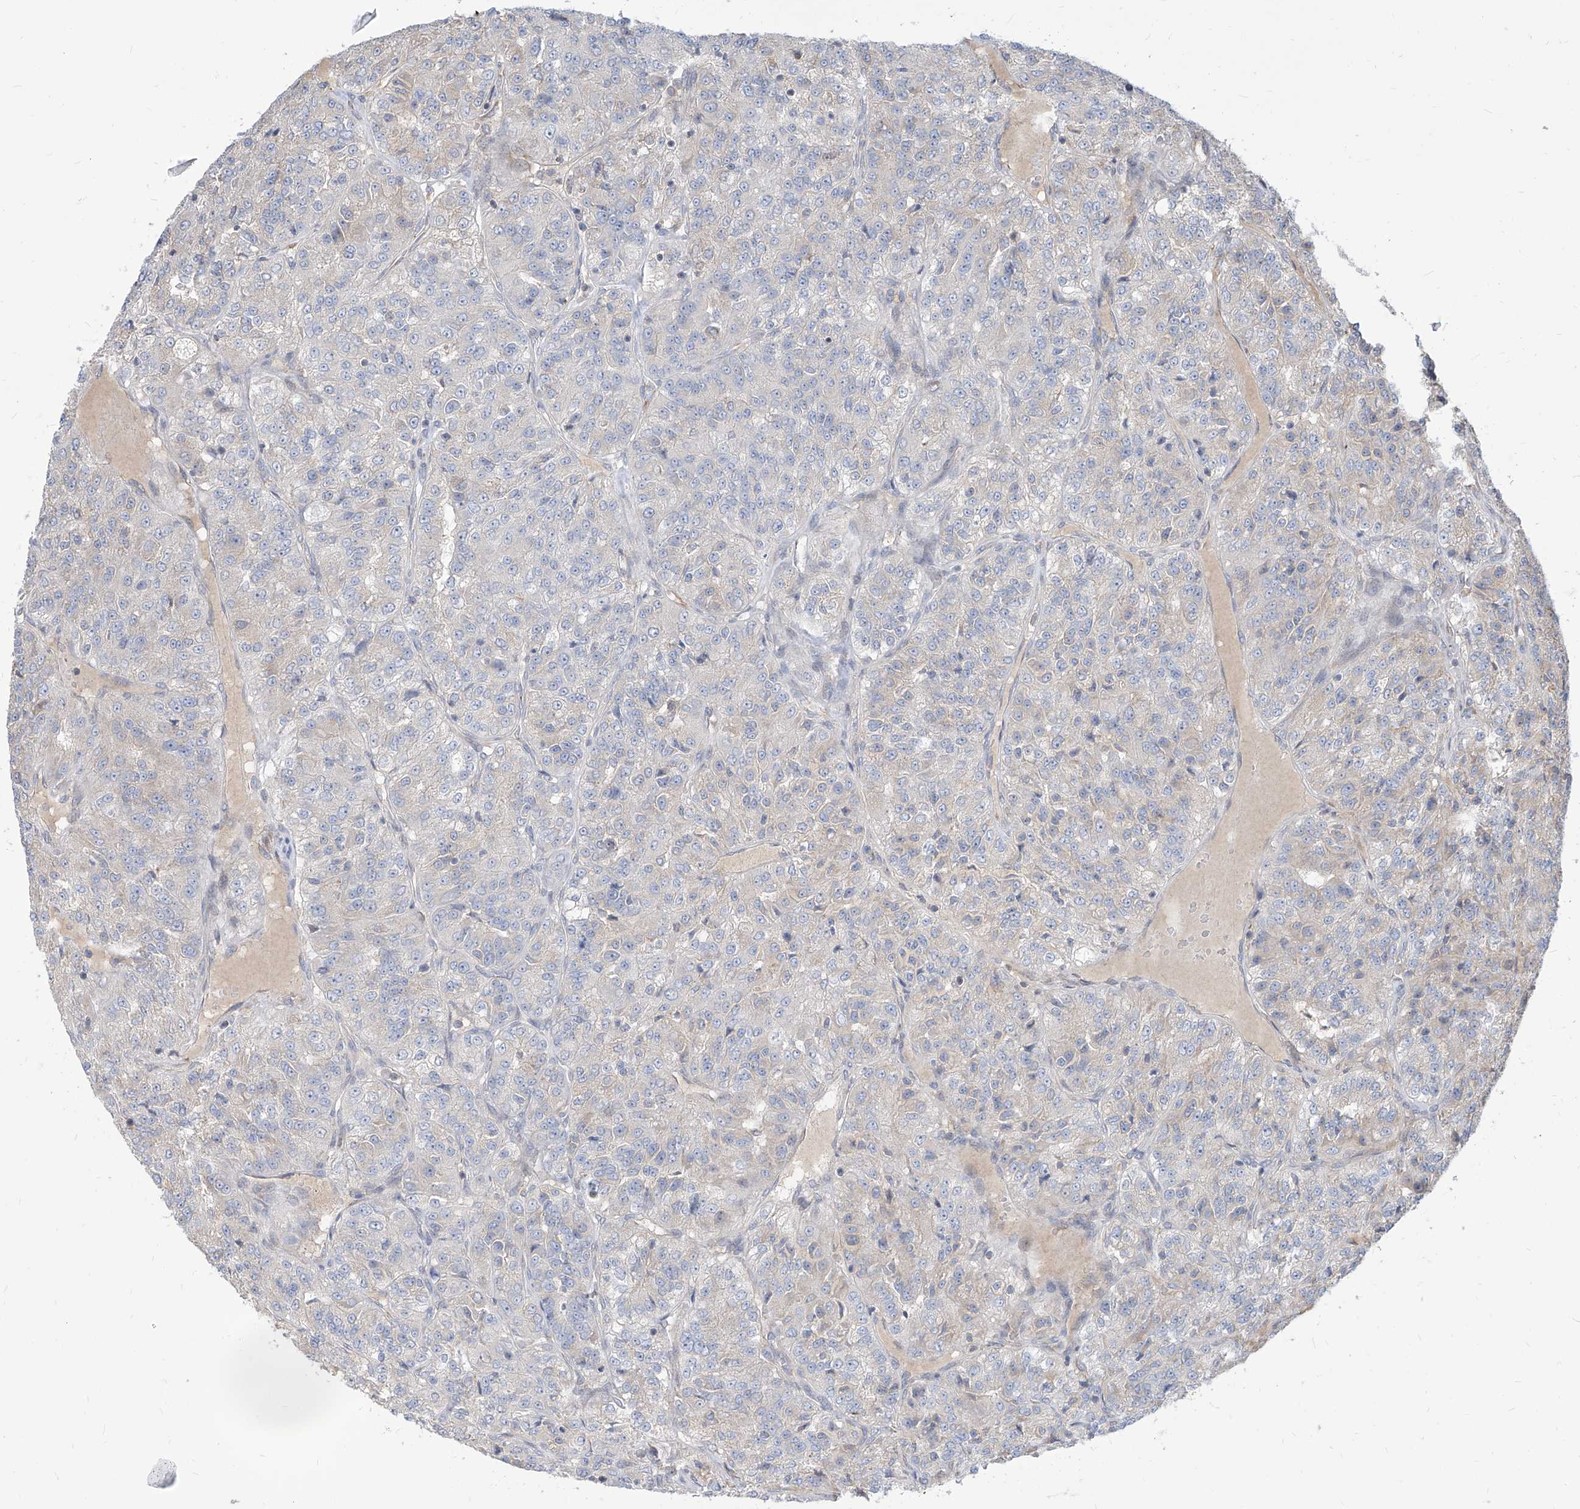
{"staining": {"intensity": "negative", "quantity": "none", "location": "none"}, "tissue": "renal cancer", "cell_type": "Tumor cells", "image_type": "cancer", "snomed": [{"axis": "morphology", "description": "Adenocarcinoma, NOS"}, {"axis": "topography", "description": "Kidney"}], "caption": "Tumor cells are negative for brown protein staining in renal cancer (adenocarcinoma). (DAB IHC, high magnification).", "gene": "FAM83B", "patient": {"sex": "female", "age": 63}}